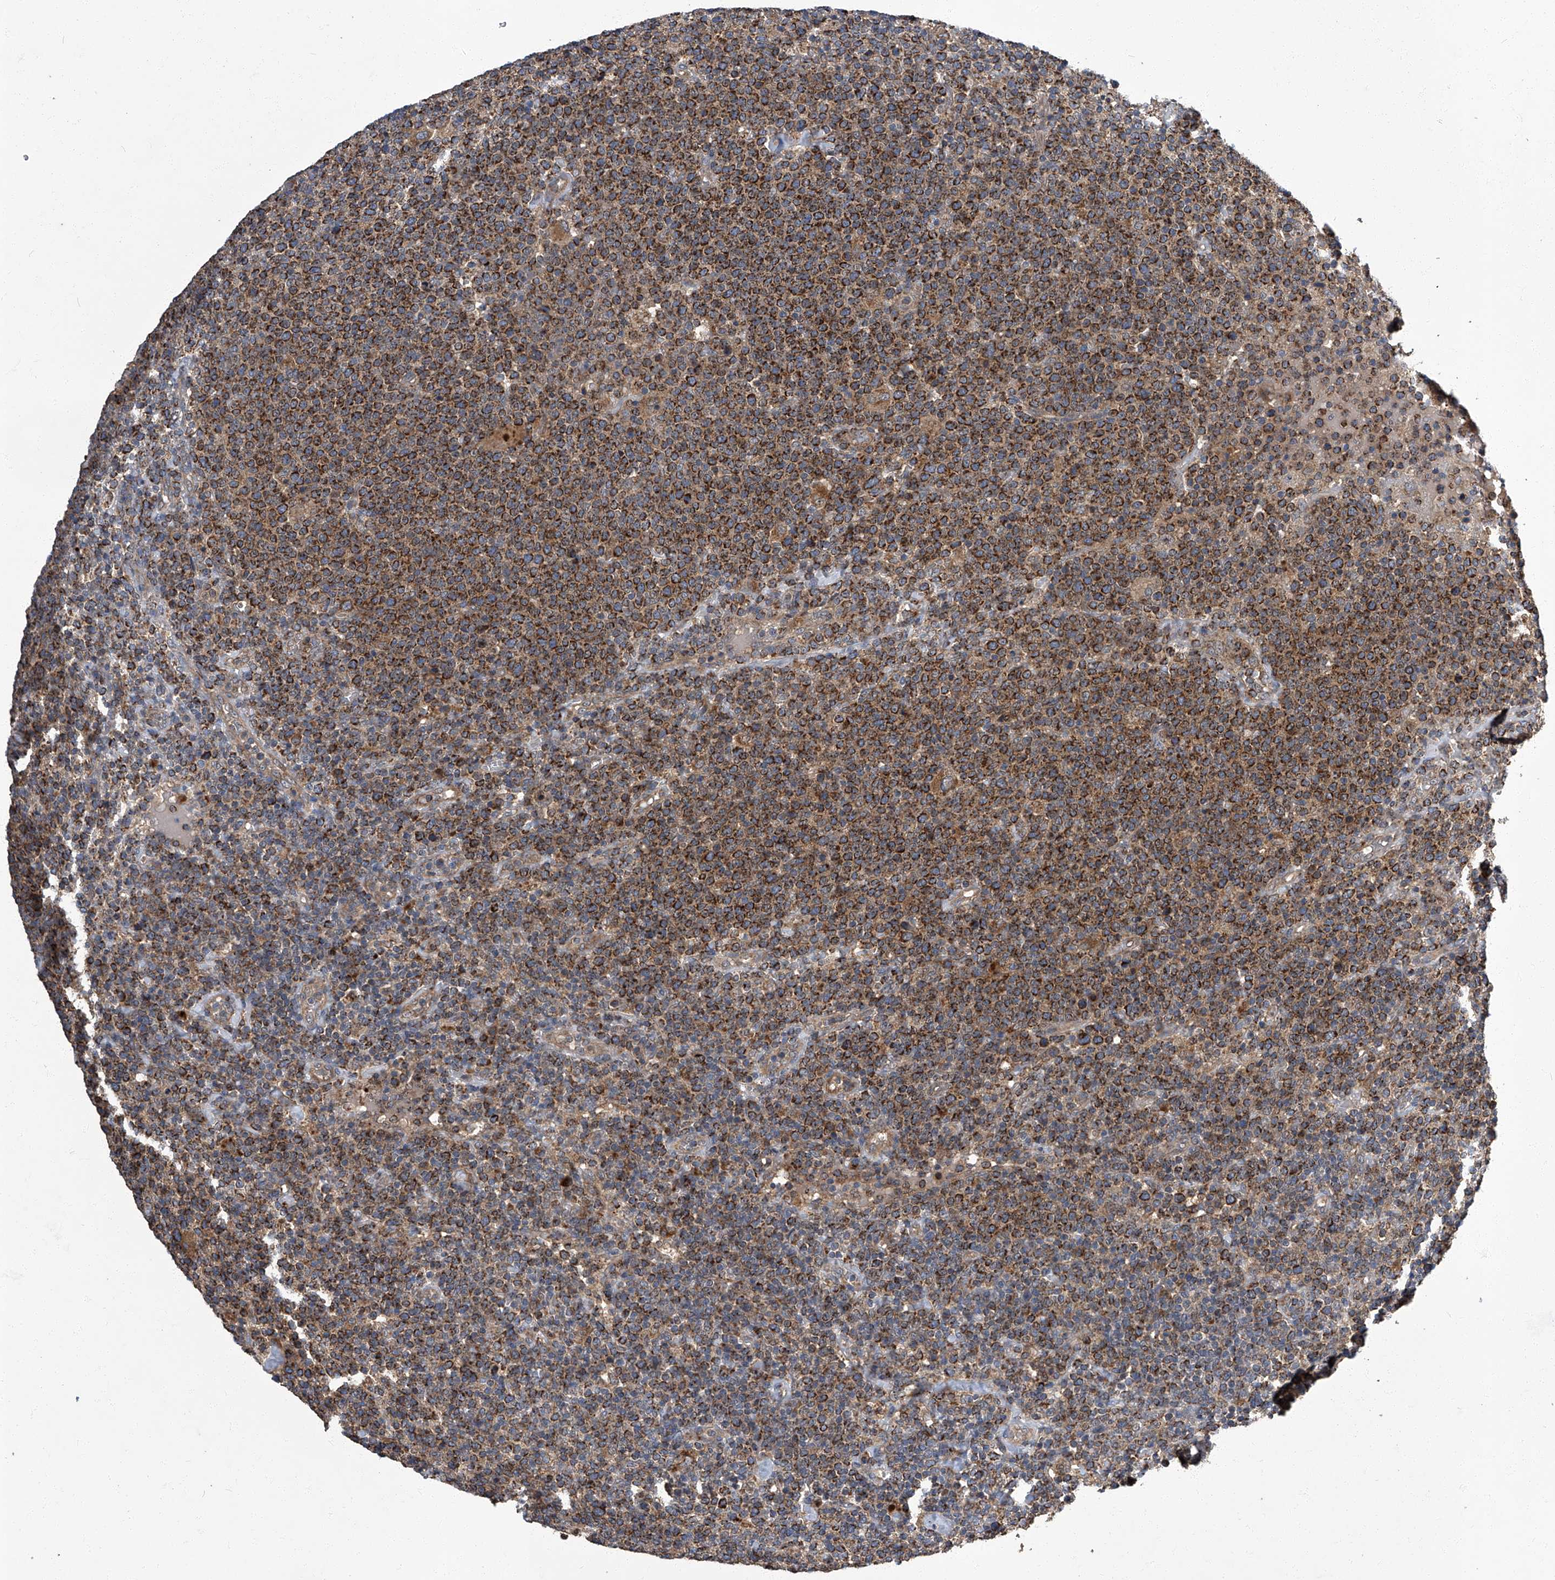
{"staining": {"intensity": "strong", "quantity": ">75%", "location": "cytoplasmic/membranous"}, "tissue": "lymphoma", "cell_type": "Tumor cells", "image_type": "cancer", "snomed": [{"axis": "morphology", "description": "Malignant lymphoma, non-Hodgkin's type, High grade"}, {"axis": "topography", "description": "Lymph node"}], "caption": "High-grade malignant lymphoma, non-Hodgkin's type stained for a protein (brown) displays strong cytoplasmic/membranous positive positivity in about >75% of tumor cells.", "gene": "TNFRSF13B", "patient": {"sex": "male", "age": 61}}